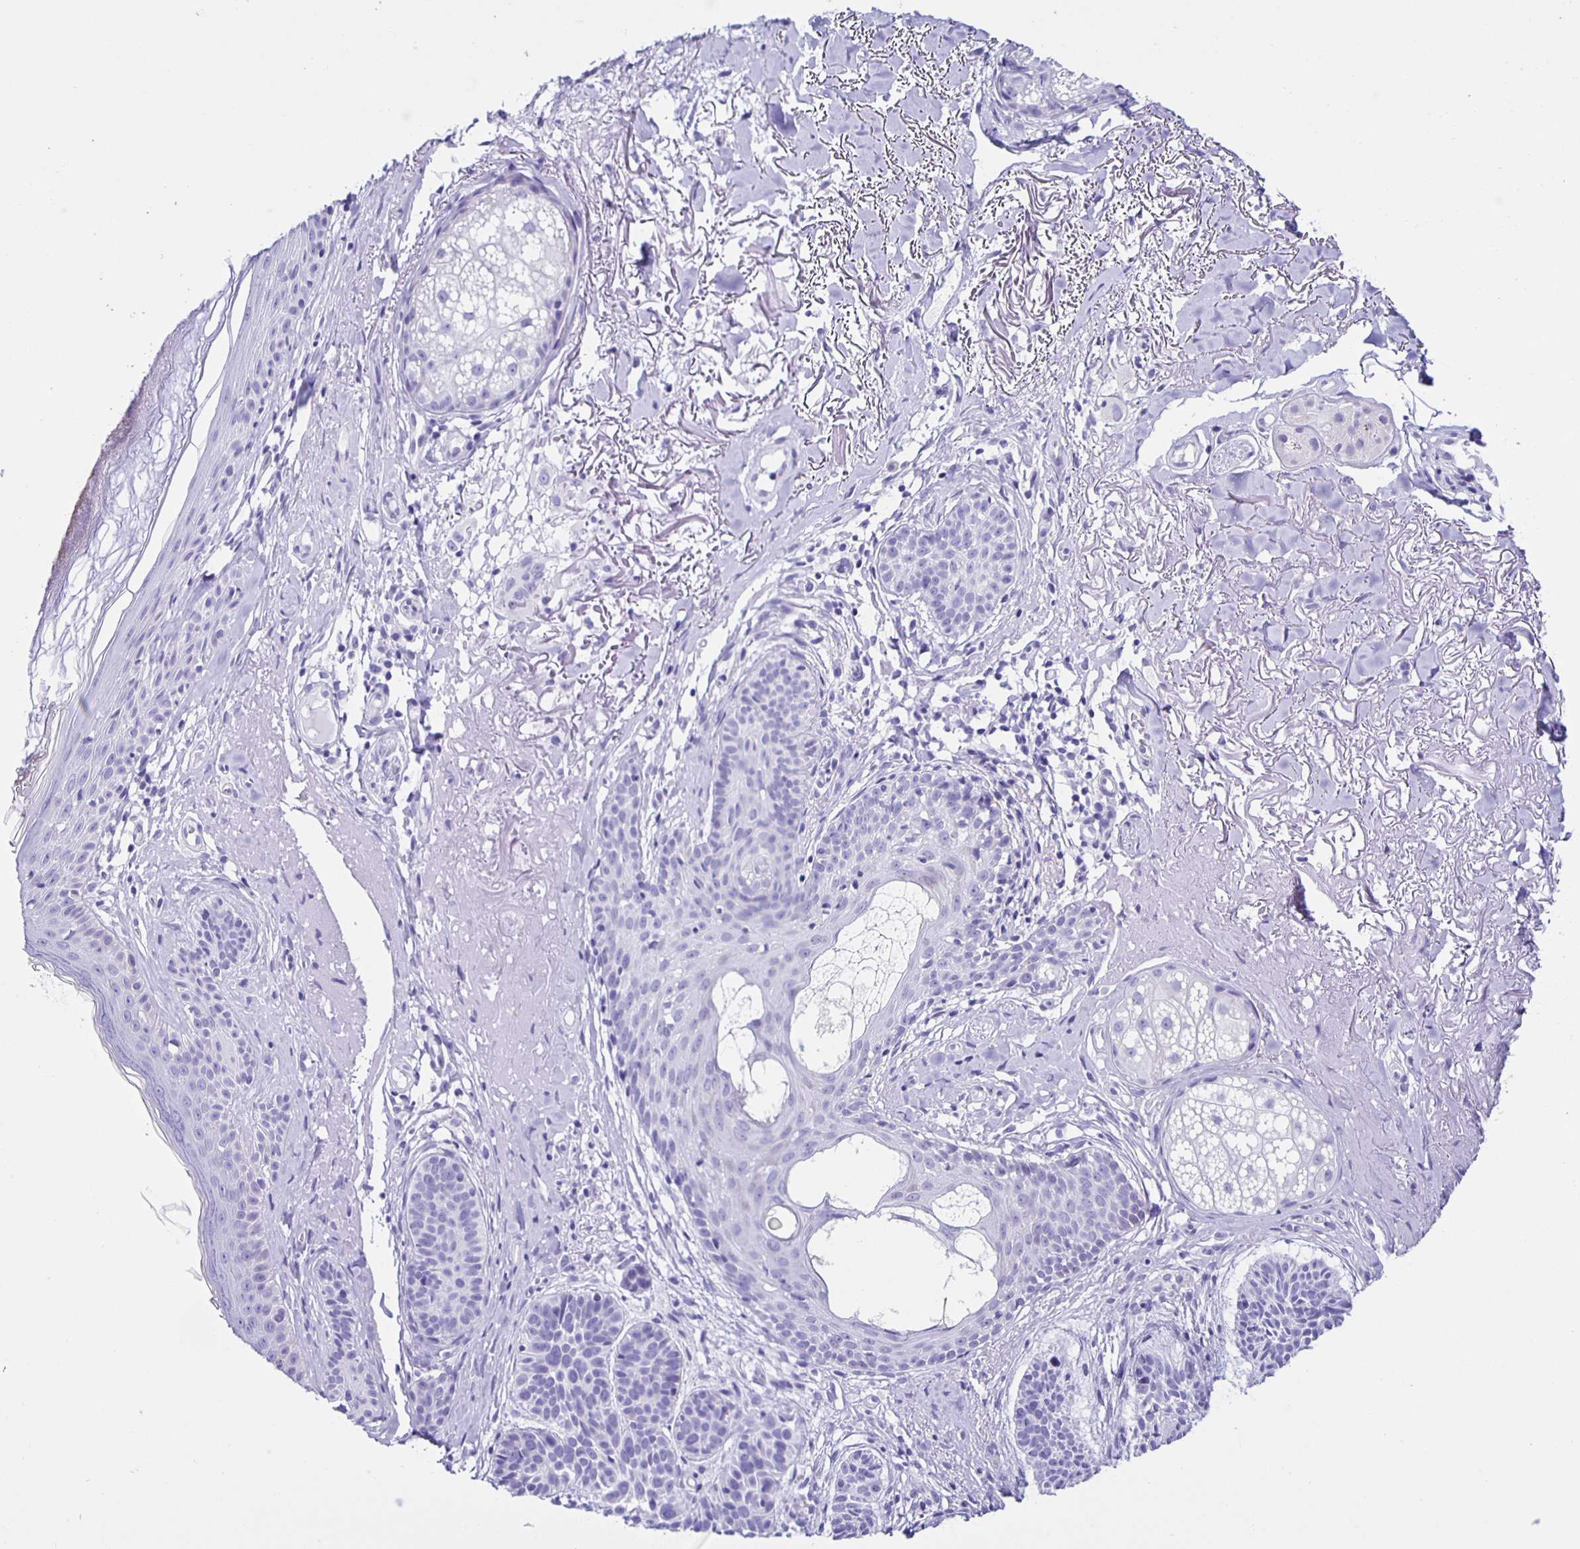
{"staining": {"intensity": "negative", "quantity": "none", "location": "none"}, "tissue": "skin cancer", "cell_type": "Tumor cells", "image_type": "cancer", "snomed": [{"axis": "morphology", "description": "Basal cell carcinoma"}, {"axis": "topography", "description": "Skin"}], "caption": "This is a micrograph of IHC staining of skin cancer (basal cell carcinoma), which shows no expression in tumor cells.", "gene": "AQP6", "patient": {"sex": "male", "age": 78}}